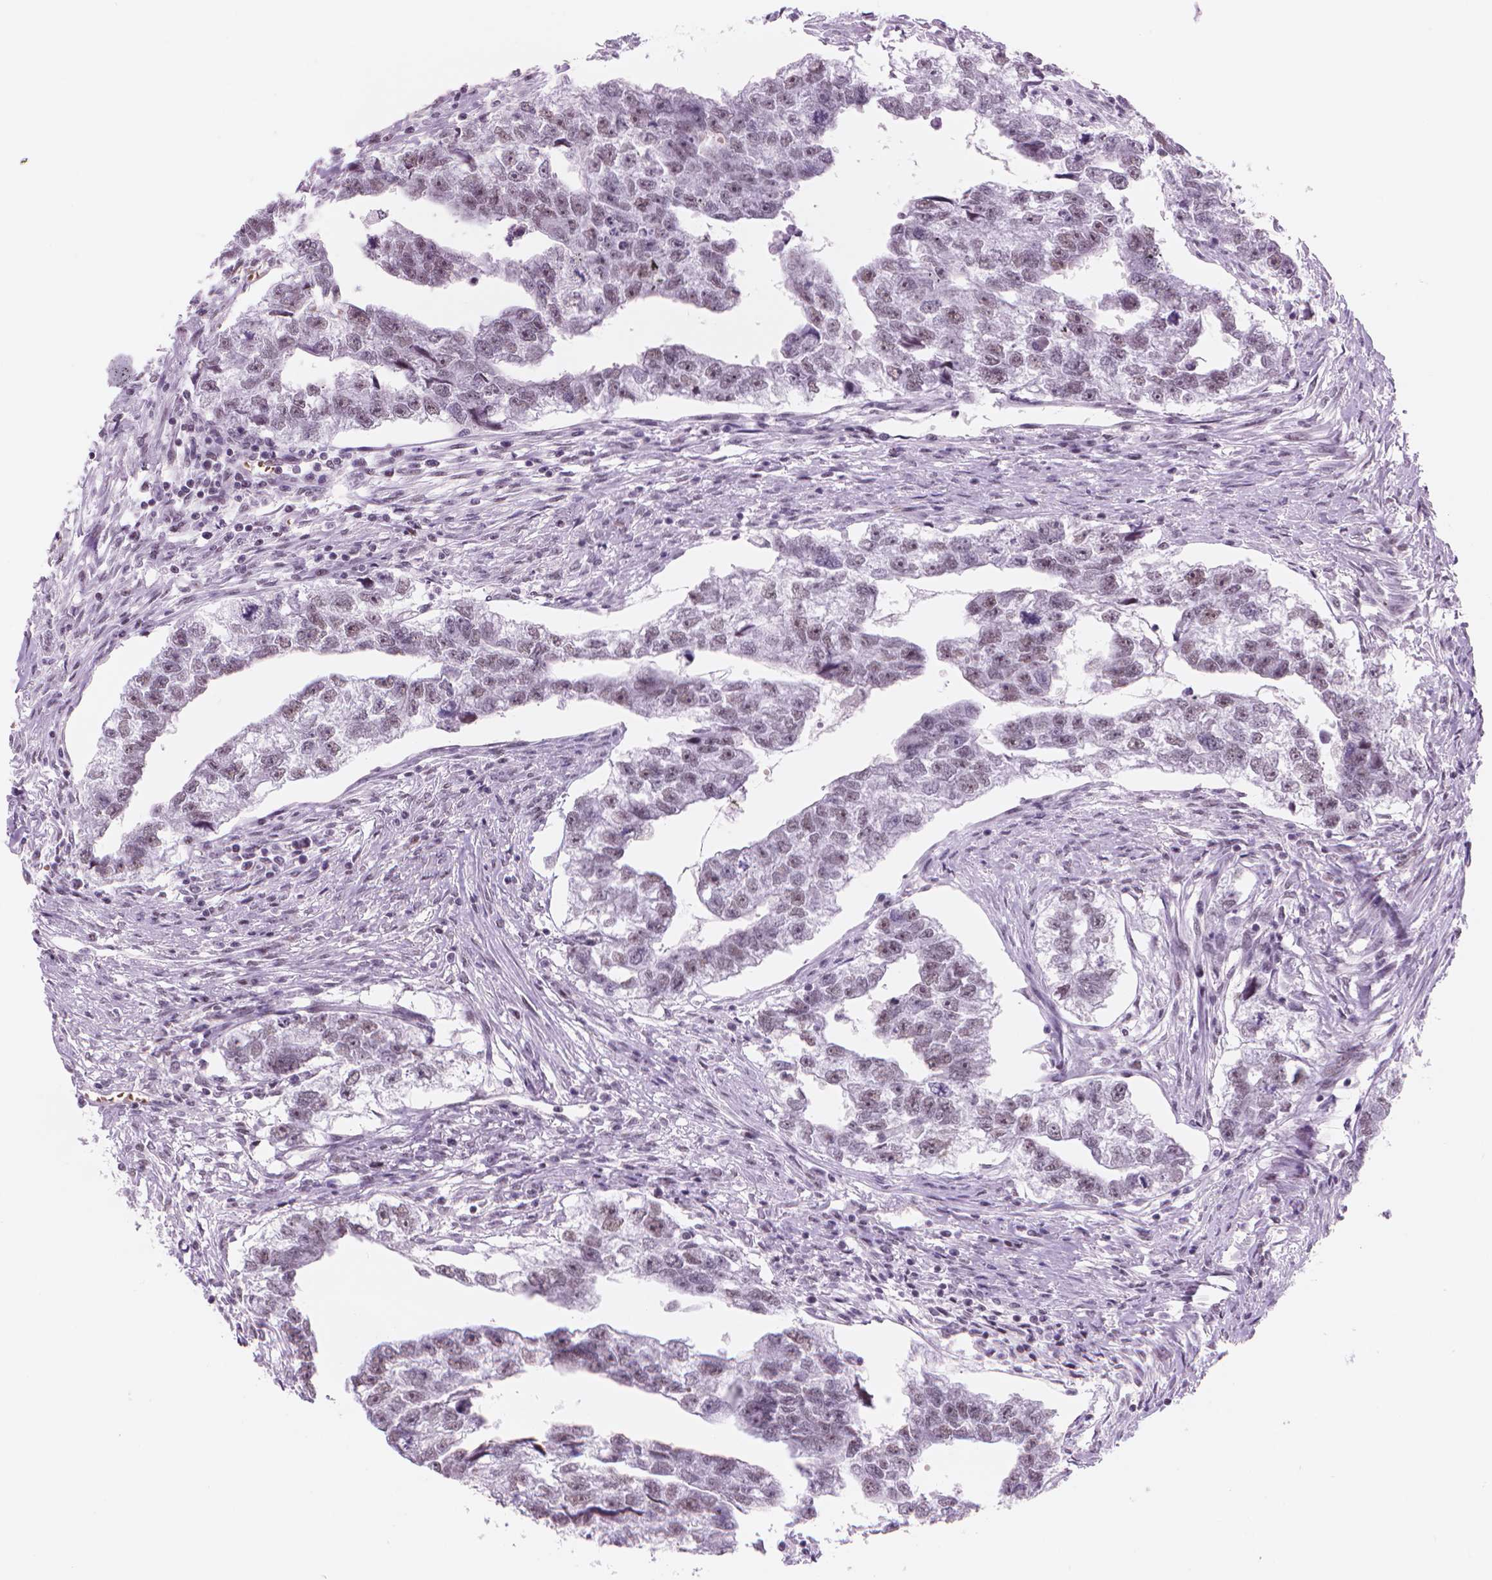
{"staining": {"intensity": "weak", "quantity": "<25%", "location": "nuclear"}, "tissue": "testis cancer", "cell_type": "Tumor cells", "image_type": "cancer", "snomed": [{"axis": "morphology", "description": "Carcinoma, Embryonal, NOS"}, {"axis": "morphology", "description": "Teratoma, malignant, NOS"}, {"axis": "topography", "description": "Testis"}], "caption": "DAB (3,3'-diaminobenzidine) immunohistochemical staining of human testis teratoma (malignant) demonstrates no significant staining in tumor cells.", "gene": "POLR3D", "patient": {"sex": "male", "age": 44}}